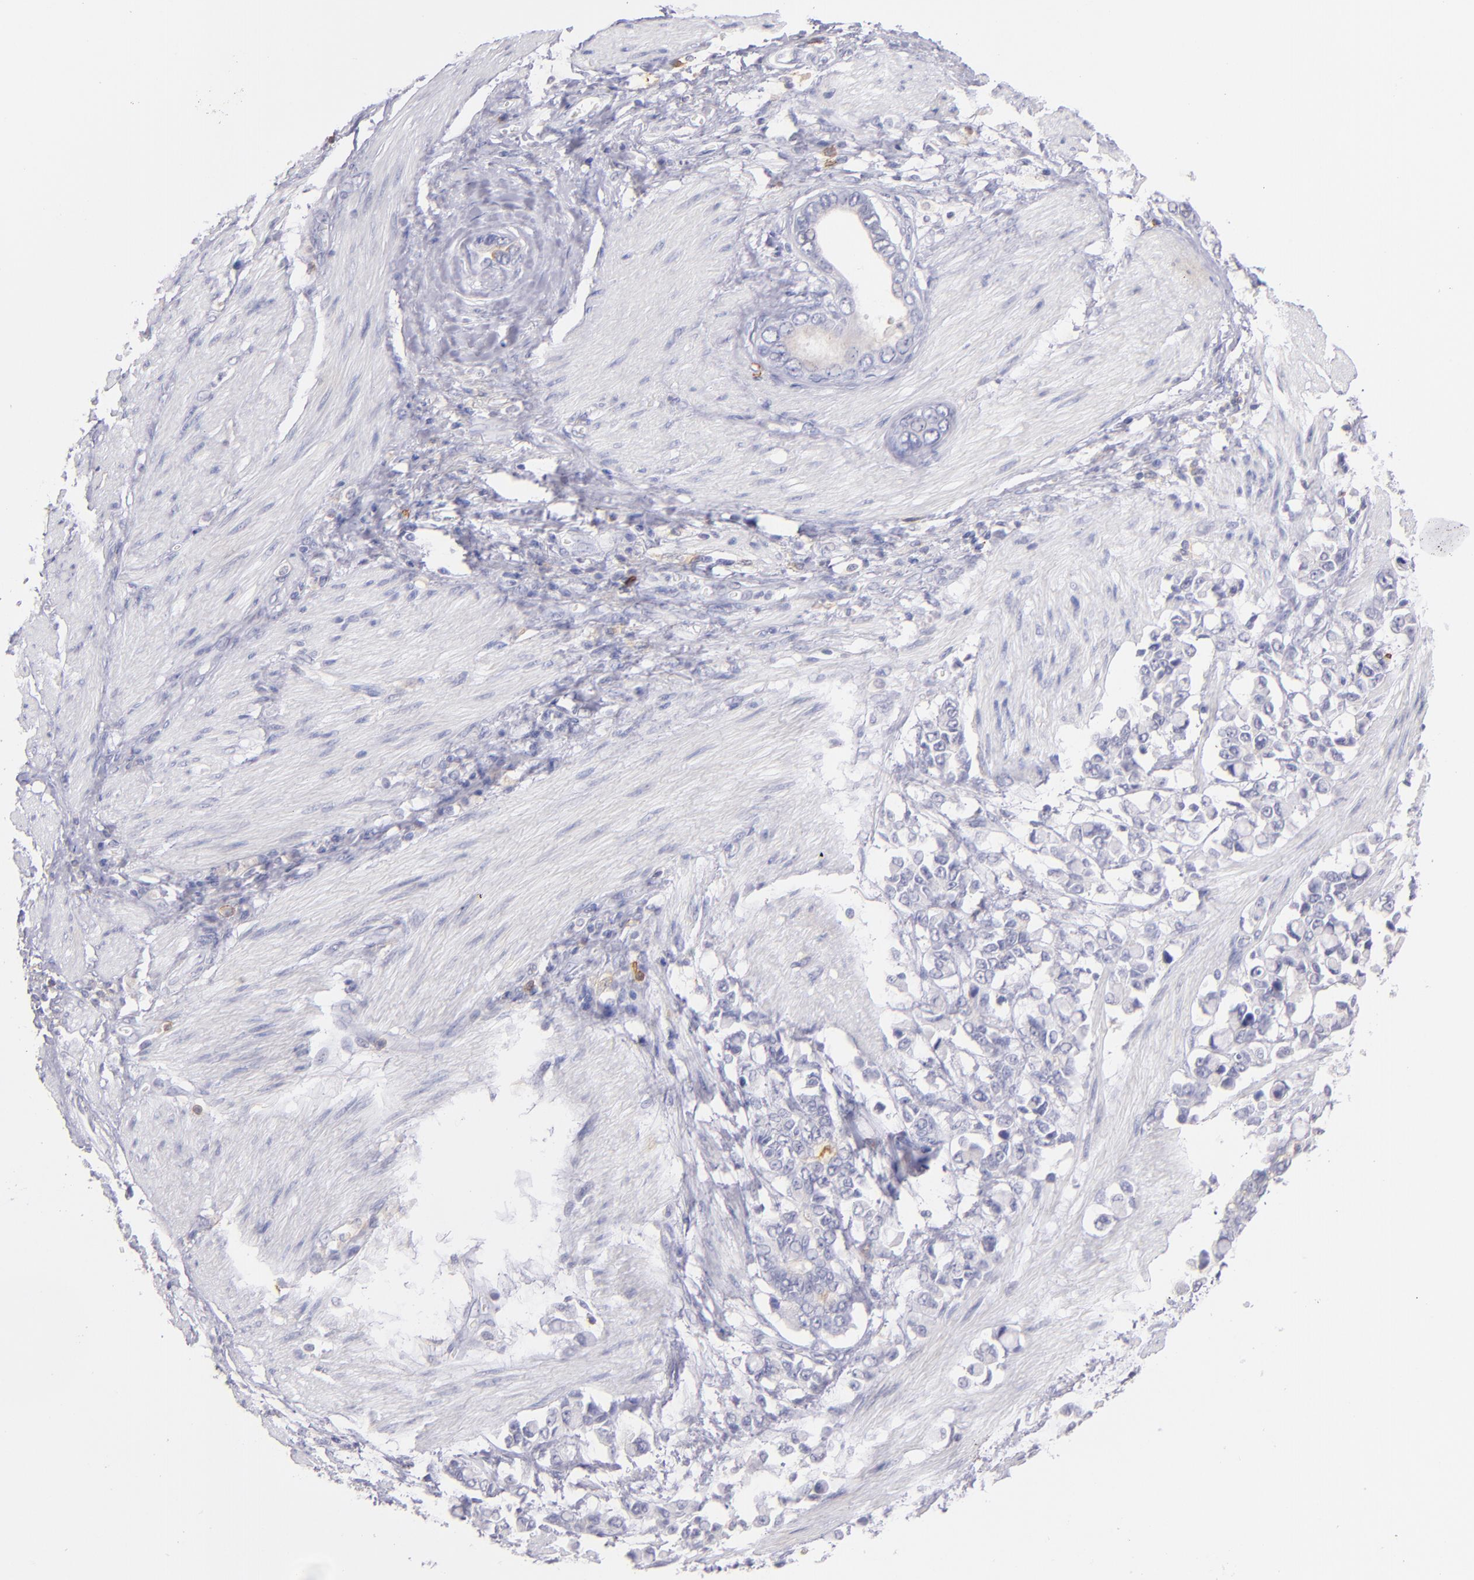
{"staining": {"intensity": "negative", "quantity": "none", "location": "none"}, "tissue": "stomach cancer", "cell_type": "Tumor cells", "image_type": "cancer", "snomed": [{"axis": "morphology", "description": "Adenocarcinoma, NOS"}, {"axis": "topography", "description": "Stomach"}], "caption": "This is a histopathology image of immunohistochemistry staining of adenocarcinoma (stomach), which shows no positivity in tumor cells. The staining was performed using DAB (3,3'-diaminobenzidine) to visualize the protein expression in brown, while the nuclei were stained in blue with hematoxylin (Magnification: 20x).", "gene": "IL2RA", "patient": {"sex": "male", "age": 78}}